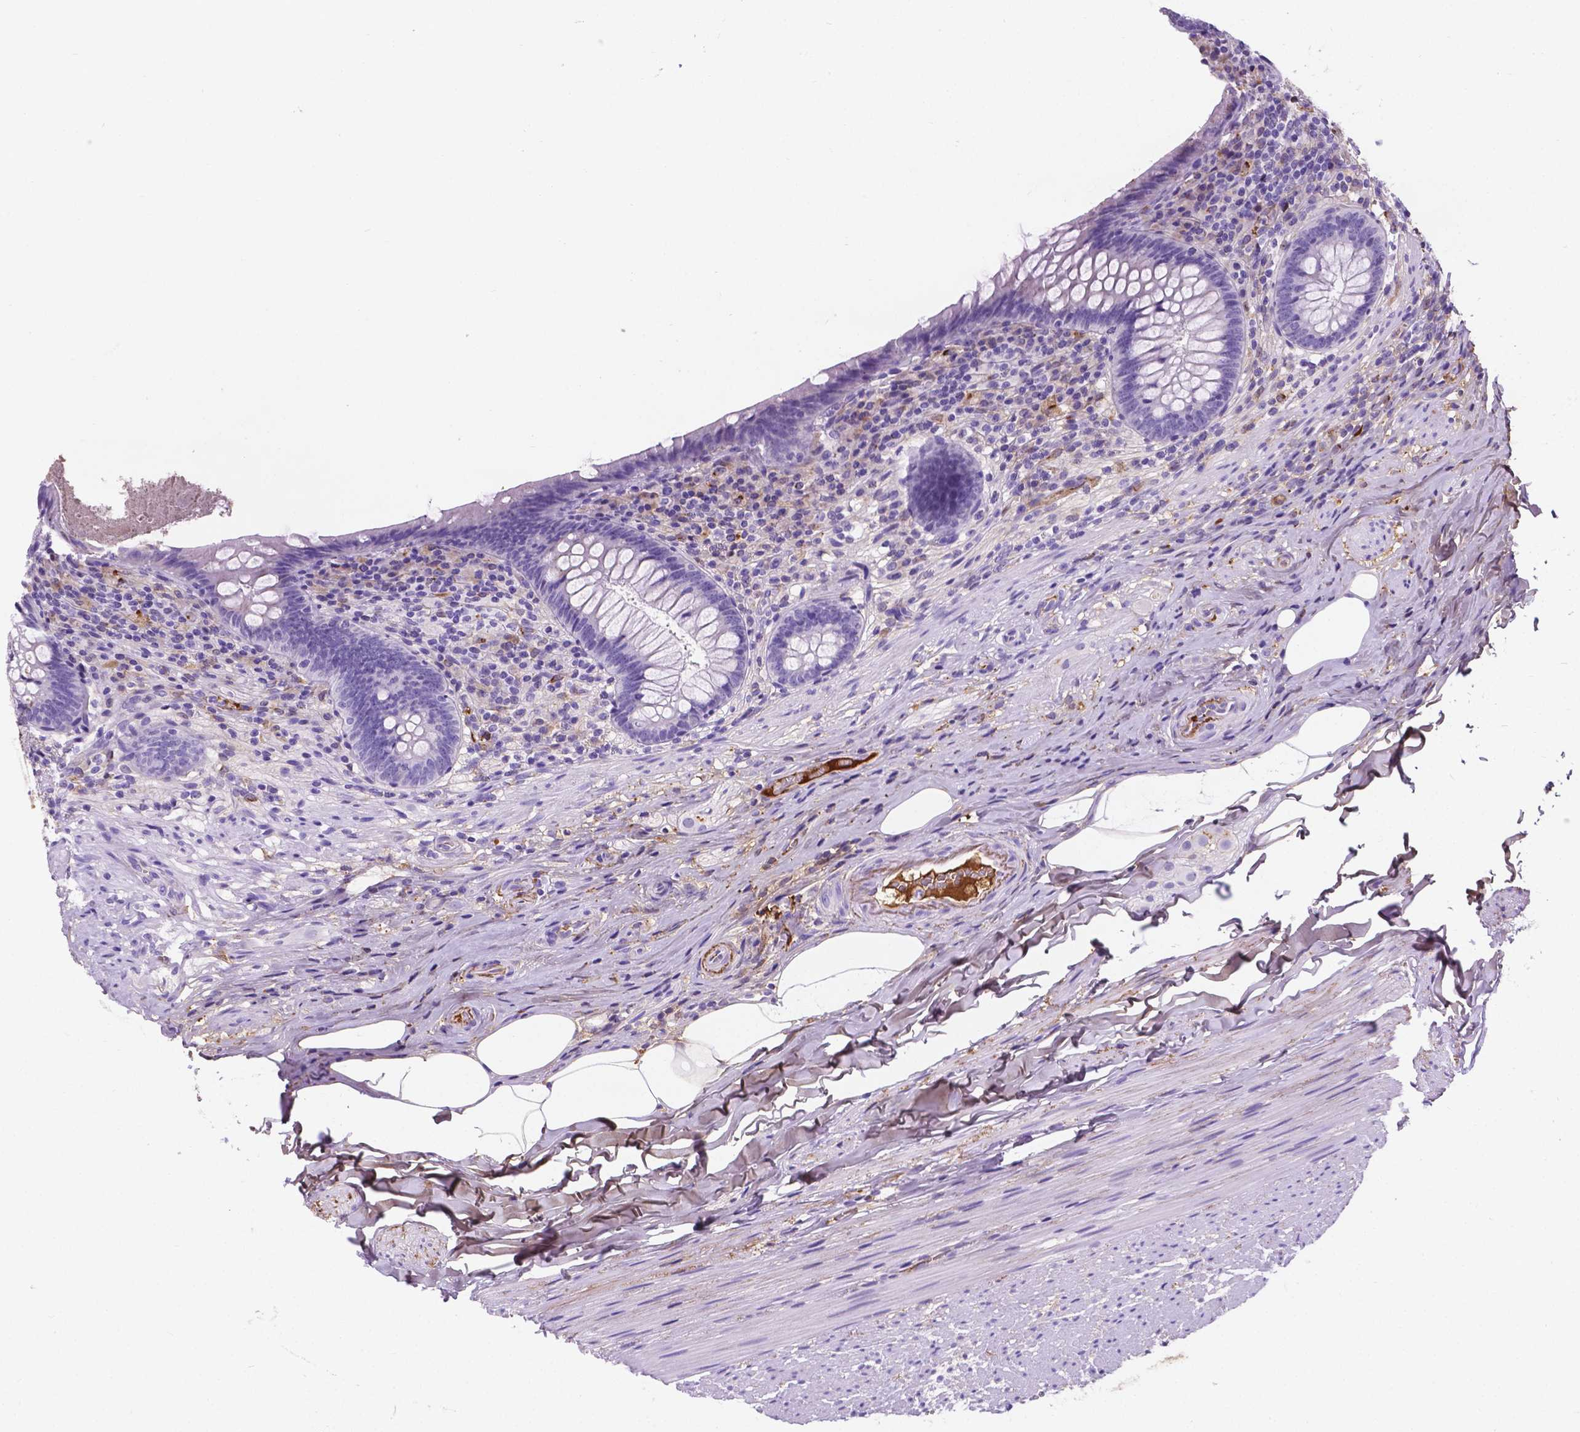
{"staining": {"intensity": "negative", "quantity": "none", "location": "none"}, "tissue": "appendix", "cell_type": "Glandular cells", "image_type": "normal", "snomed": [{"axis": "morphology", "description": "Normal tissue, NOS"}, {"axis": "topography", "description": "Appendix"}], "caption": "The histopathology image demonstrates no staining of glandular cells in benign appendix.", "gene": "APOE", "patient": {"sex": "male", "age": 47}}